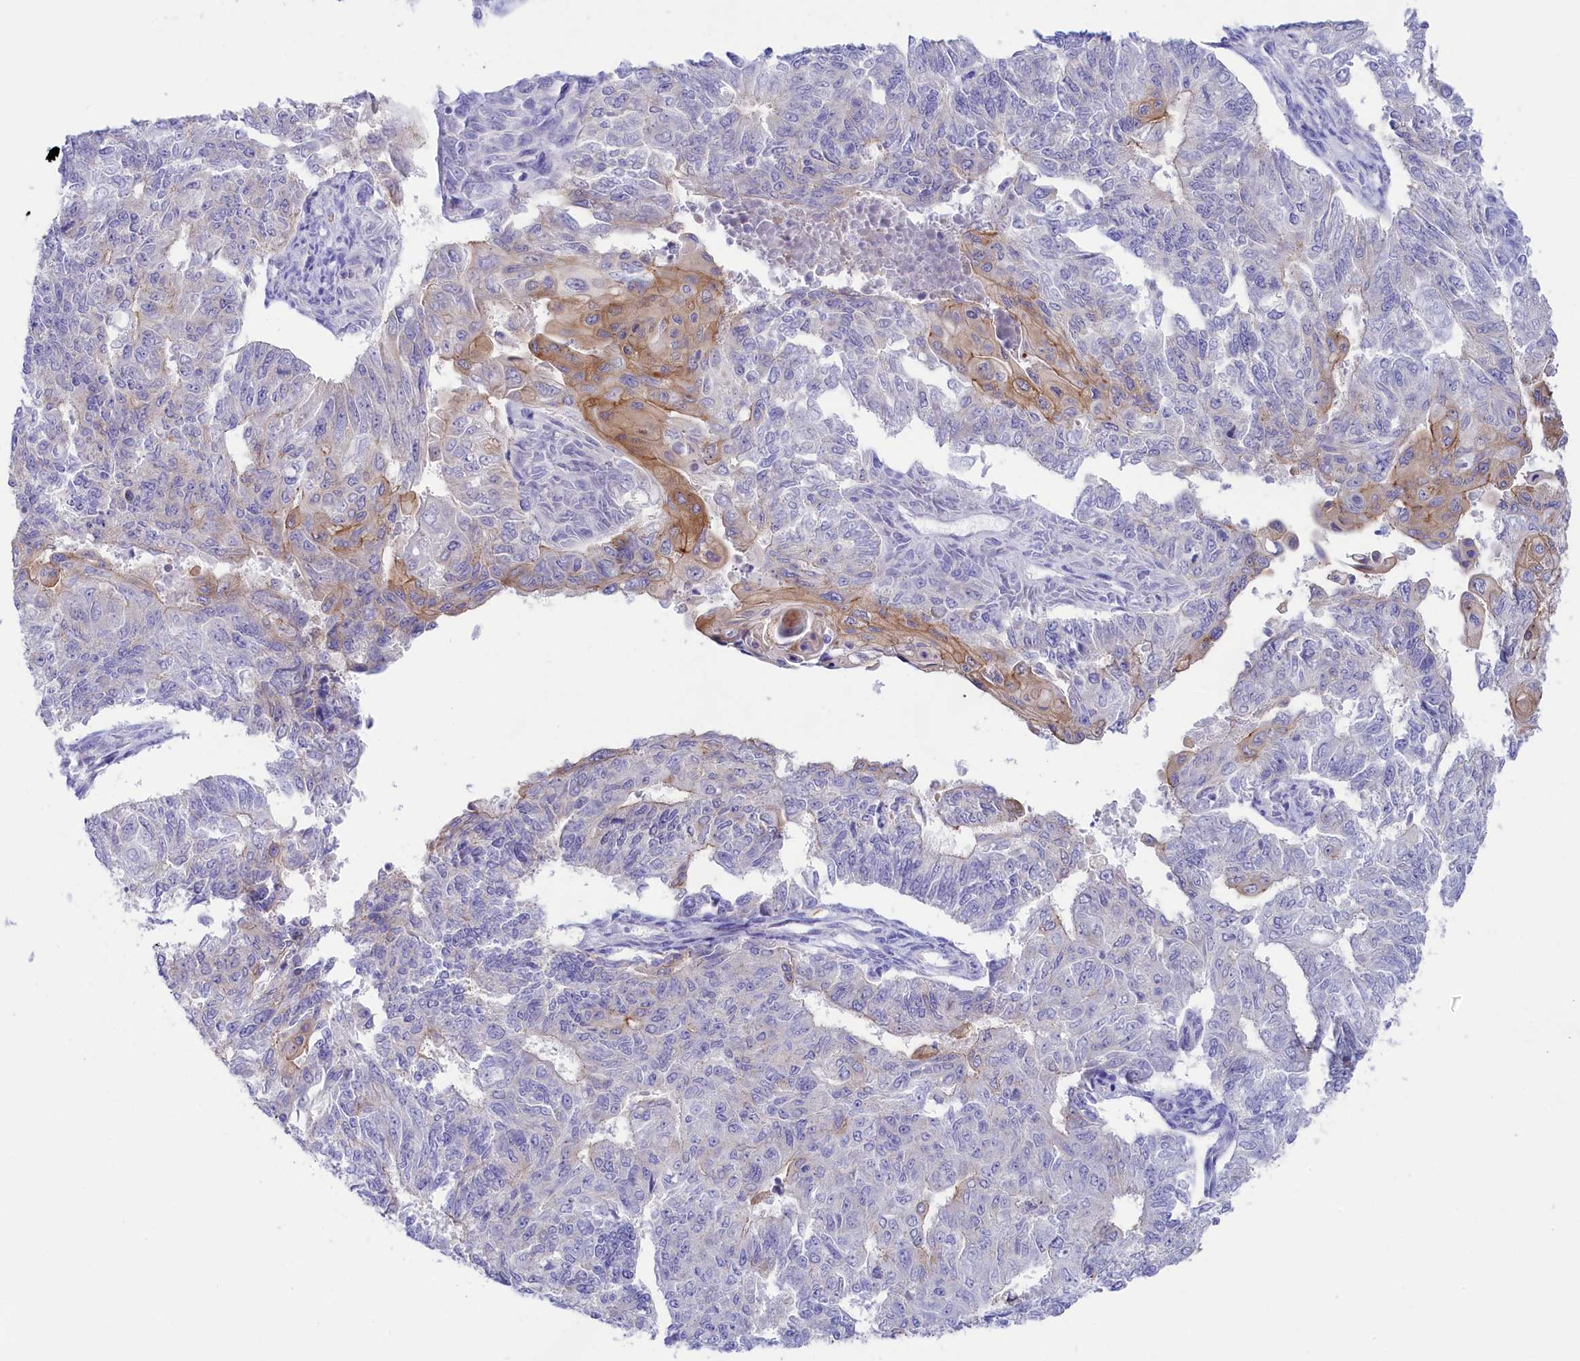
{"staining": {"intensity": "moderate", "quantity": "<25%", "location": "cytoplasmic/membranous"}, "tissue": "endometrial cancer", "cell_type": "Tumor cells", "image_type": "cancer", "snomed": [{"axis": "morphology", "description": "Adenocarcinoma, NOS"}, {"axis": "topography", "description": "Endometrium"}], "caption": "This micrograph exhibits immunohistochemistry (IHC) staining of endometrial cancer (adenocarcinoma), with low moderate cytoplasmic/membranous positivity in approximately <25% of tumor cells.", "gene": "PPP1R13L", "patient": {"sex": "female", "age": 32}}